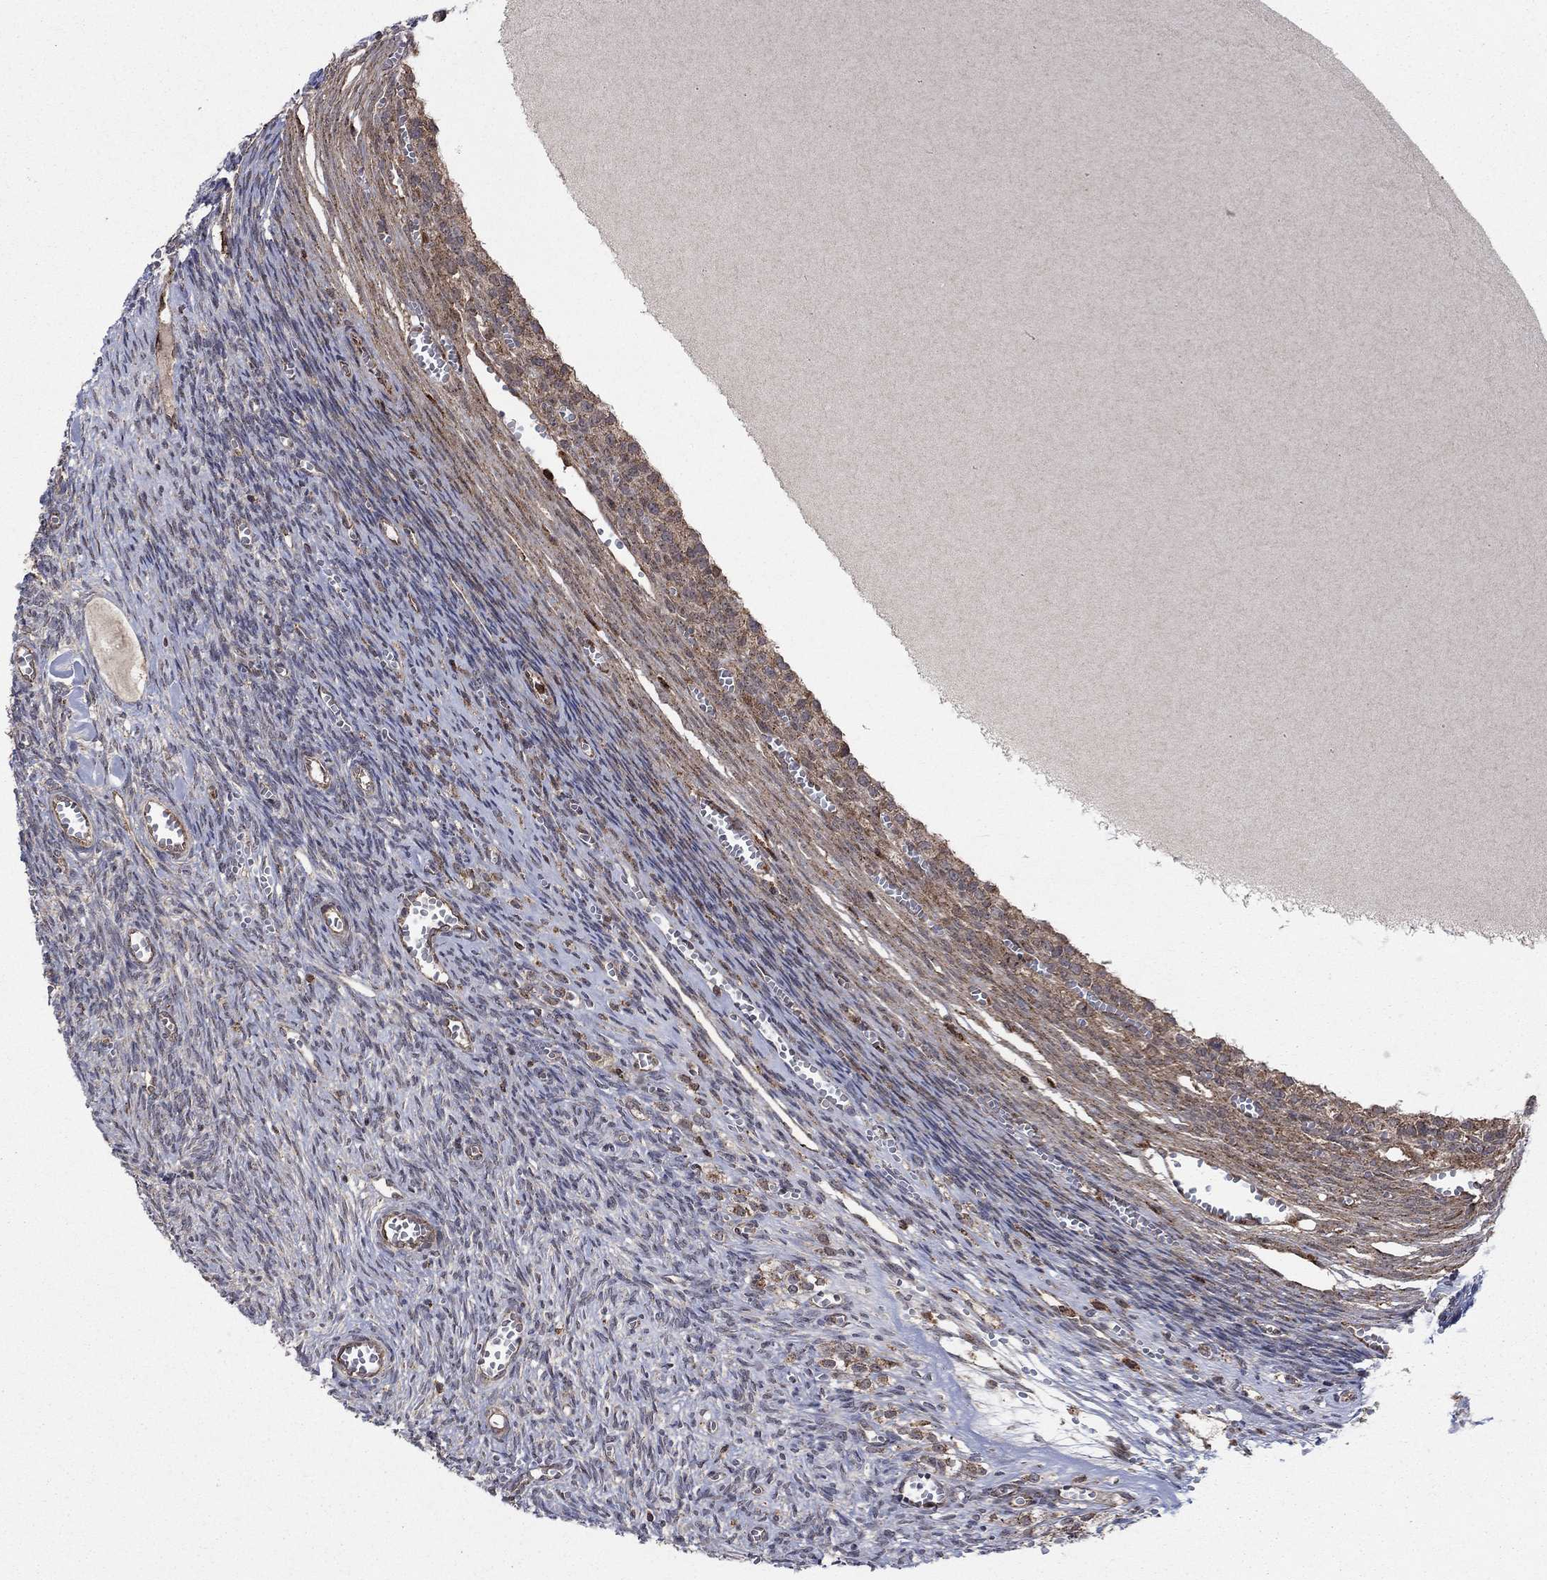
{"staining": {"intensity": "strong", "quantity": "25%-75%", "location": "cytoplasmic/membranous"}, "tissue": "ovary", "cell_type": "Follicle cells", "image_type": "normal", "snomed": [{"axis": "morphology", "description": "Normal tissue, NOS"}, {"axis": "topography", "description": "Ovary"}], "caption": "Immunohistochemistry (IHC) micrograph of unremarkable ovary stained for a protein (brown), which displays high levels of strong cytoplasmic/membranous expression in approximately 25%-75% of follicle cells.", "gene": "IFI35", "patient": {"sex": "female", "age": 43}}